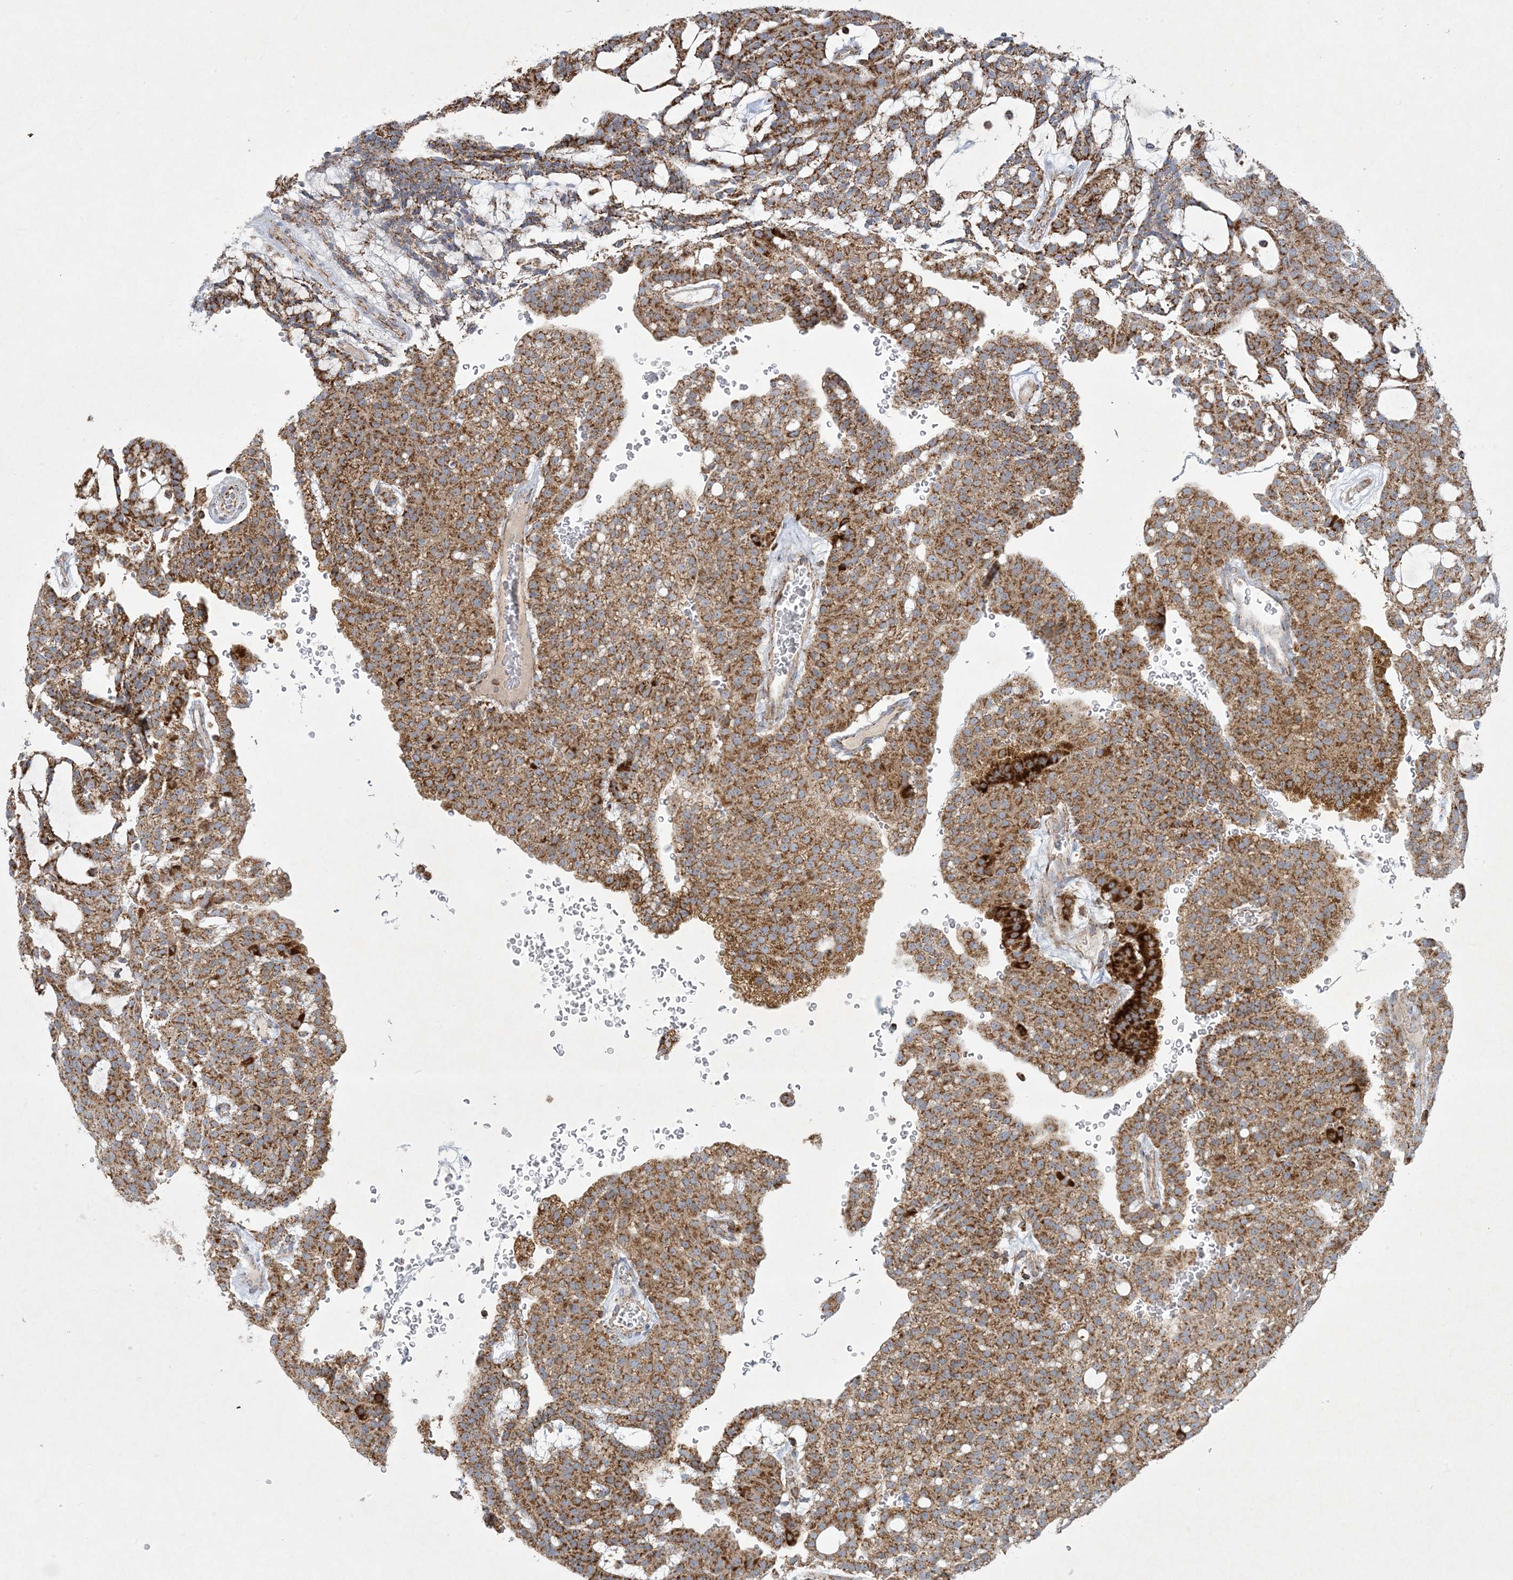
{"staining": {"intensity": "moderate", "quantity": ">75%", "location": "cytoplasmic/membranous"}, "tissue": "renal cancer", "cell_type": "Tumor cells", "image_type": "cancer", "snomed": [{"axis": "morphology", "description": "Adenocarcinoma, NOS"}, {"axis": "topography", "description": "Kidney"}], "caption": "About >75% of tumor cells in human renal cancer reveal moderate cytoplasmic/membranous protein positivity as visualized by brown immunohistochemical staining.", "gene": "BEND4", "patient": {"sex": "male", "age": 63}}